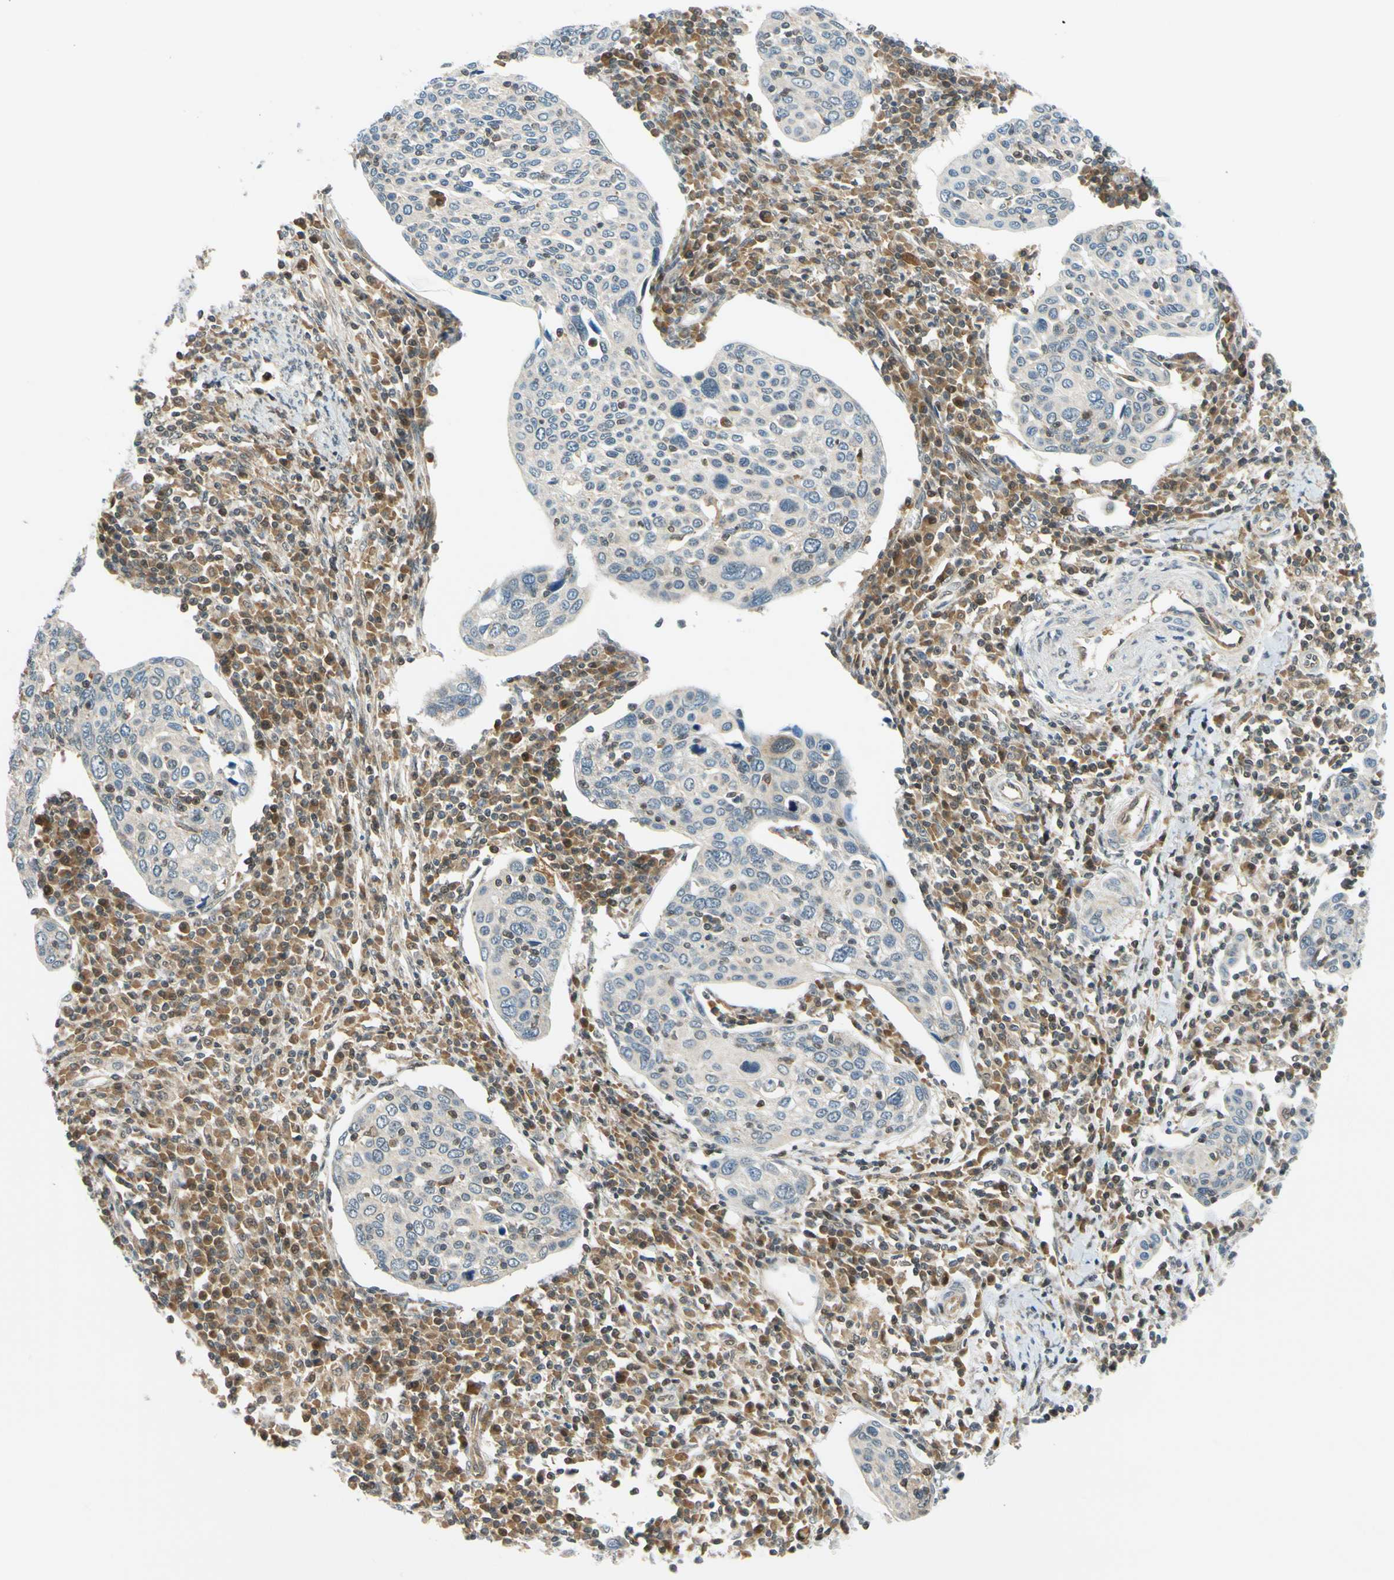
{"staining": {"intensity": "negative", "quantity": "none", "location": "none"}, "tissue": "cervical cancer", "cell_type": "Tumor cells", "image_type": "cancer", "snomed": [{"axis": "morphology", "description": "Squamous cell carcinoma, NOS"}, {"axis": "topography", "description": "Cervix"}], "caption": "DAB immunohistochemical staining of human cervical squamous cell carcinoma shows no significant expression in tumor cells.", "gene": "MAPK9", "patient": {"sex": "female", "age": 40}}